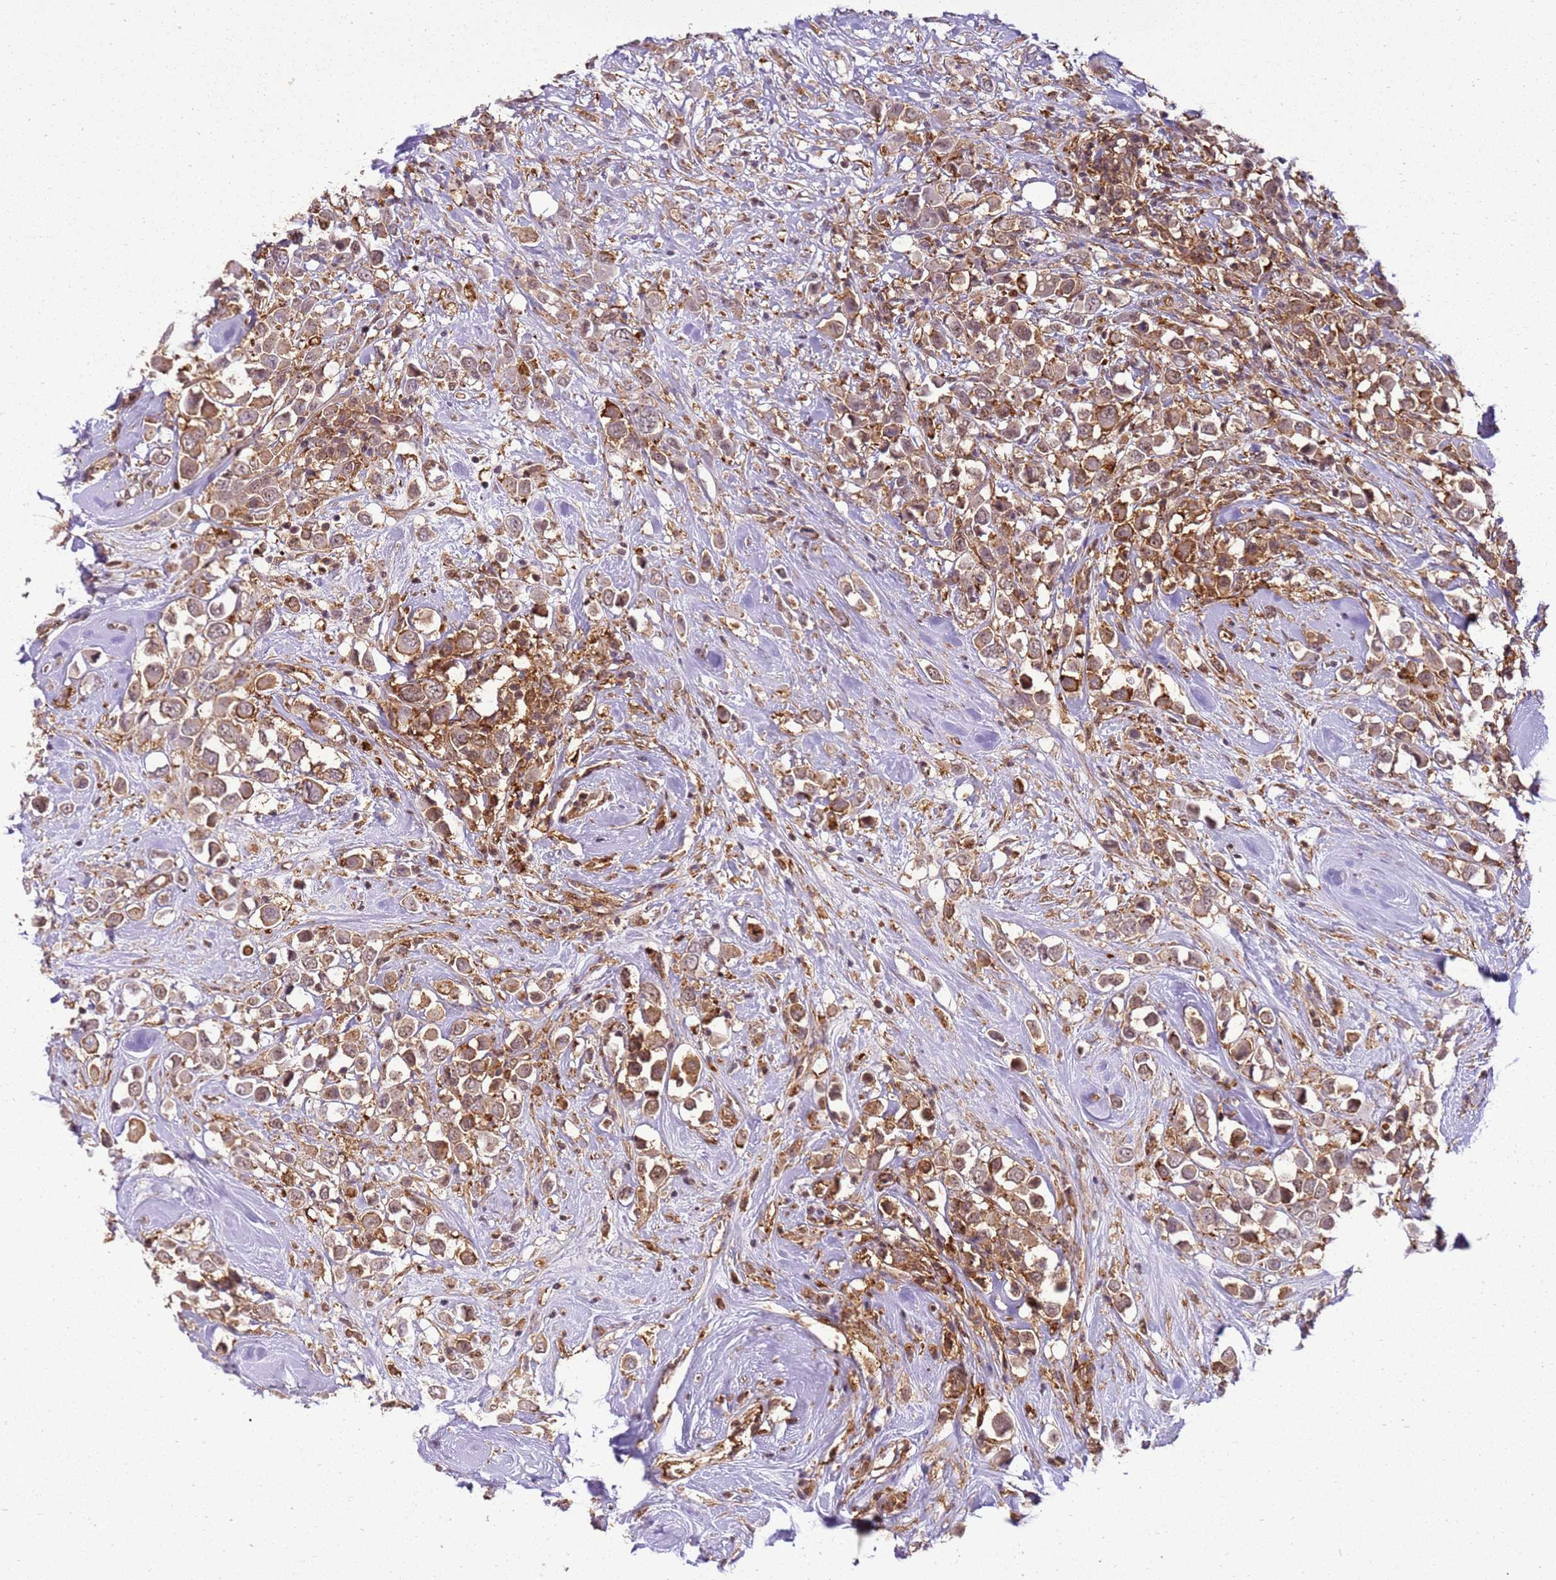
{"staining": {"intensity": "moderate", "quantity": ">75%", "location": "cytoplasmic/membranous"}, "tissue": "breast cancer", "cell_type": "Tumor cells", "image_type": "cancer", "snomed": [{"axis": "morphology", "description": "Duct carcinoma"}, {"axis": "topography", "description": "Breast"}], "caption": "Protein analysis of breast cancer tissue reveals moderate cytoplasmic/membranous positivity in approximately >75% of tumor cells.", "gene": "GABRE", "patient": {"sex": "female", "age": 61}}